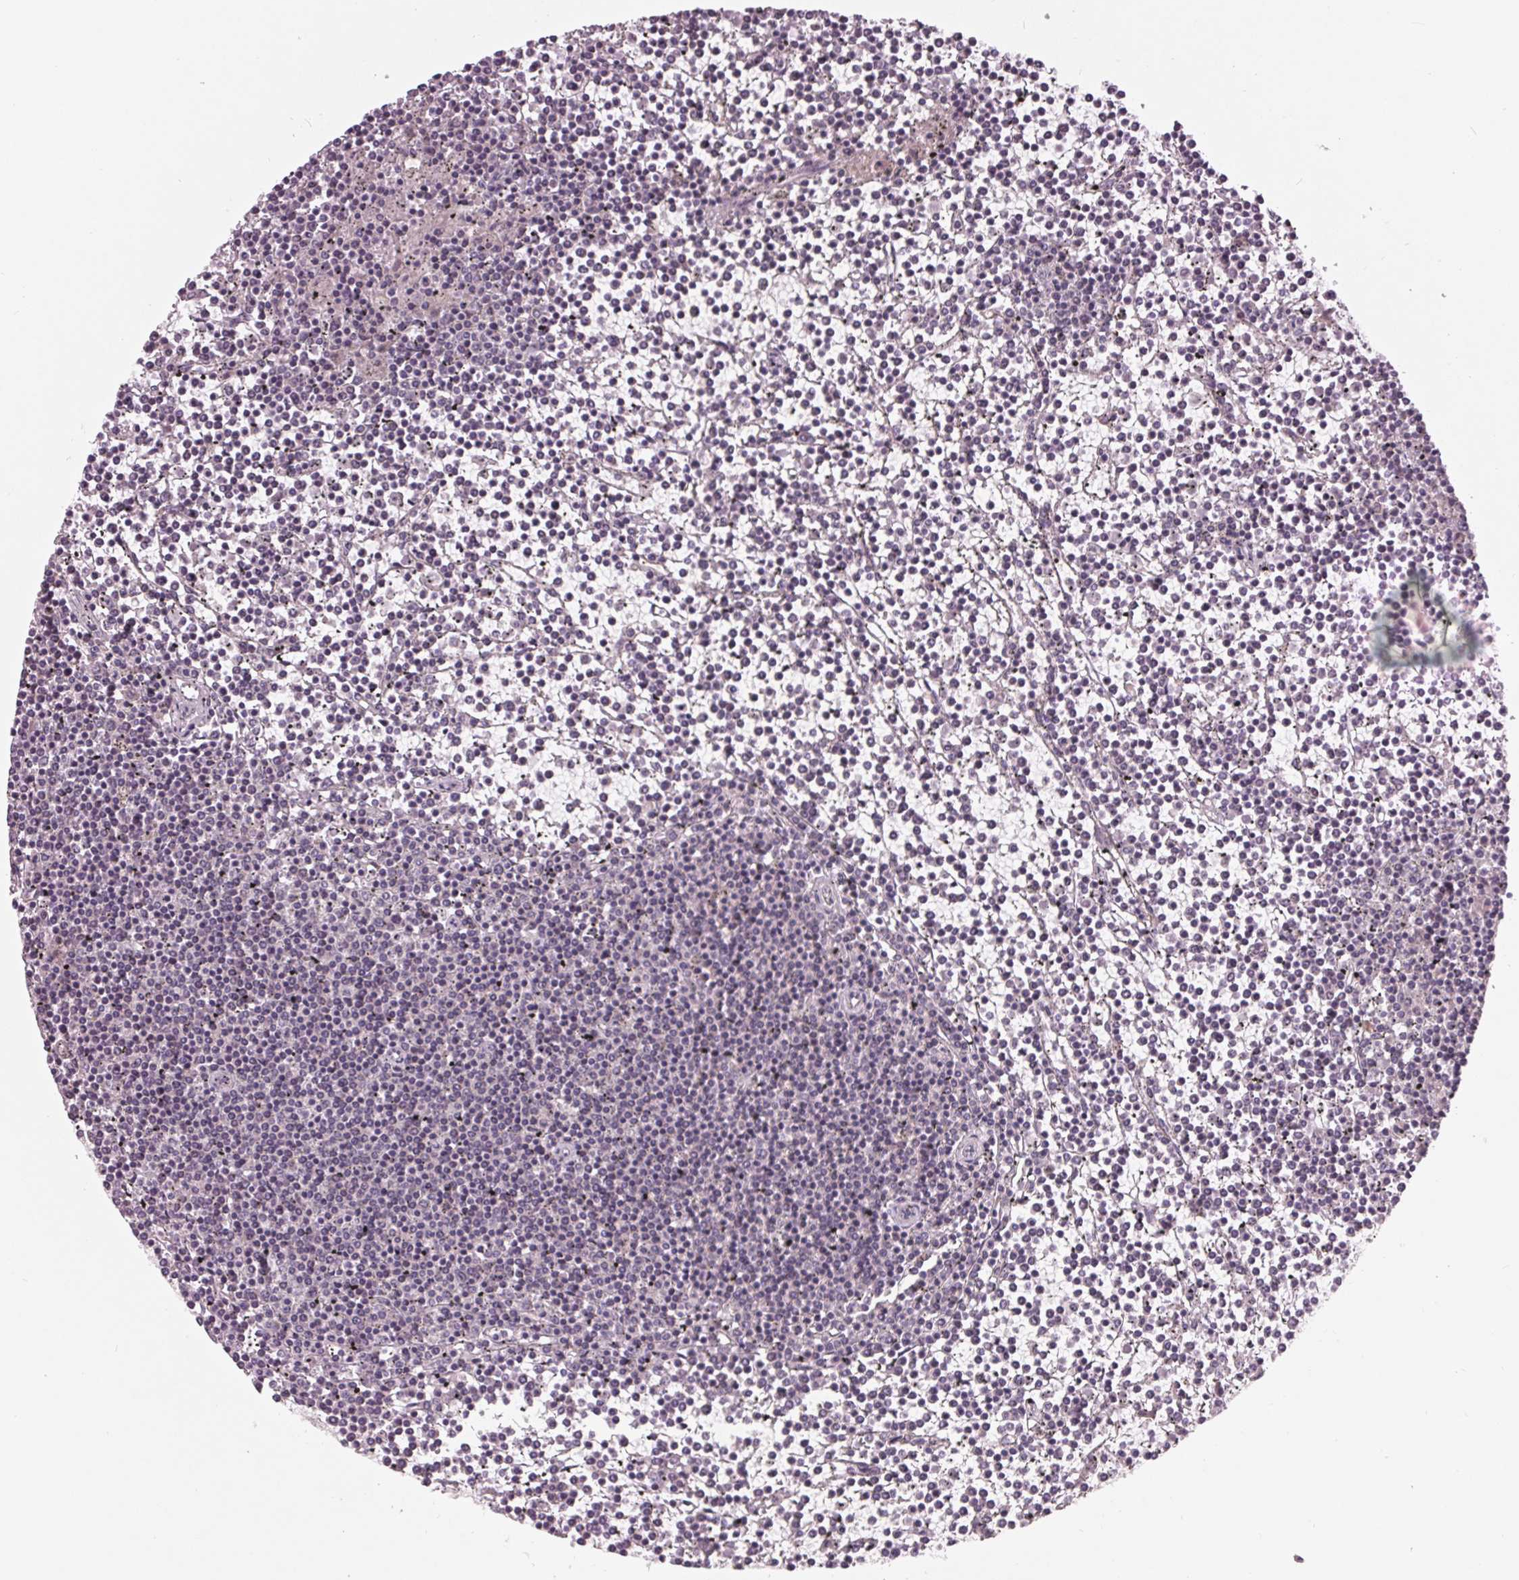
{"staining": {"intensity": "negative", "quantity": "none", "location": "none"}, "tissue": "lymphoma", "cell_type": "Tumor cells", "image_type": "cancer", "snomed": [{"axis": "morphology", "description": "Malignant lymphoma, non-Hodgkin's type, Low grade"}, {"axis": "topography", "description": "Spleen"}], "caption": "Tumor cells are negative for brown protein staining in lymphoma.", "gene": "ZNF605", "patient": {"sex": "female", "age": 19}}